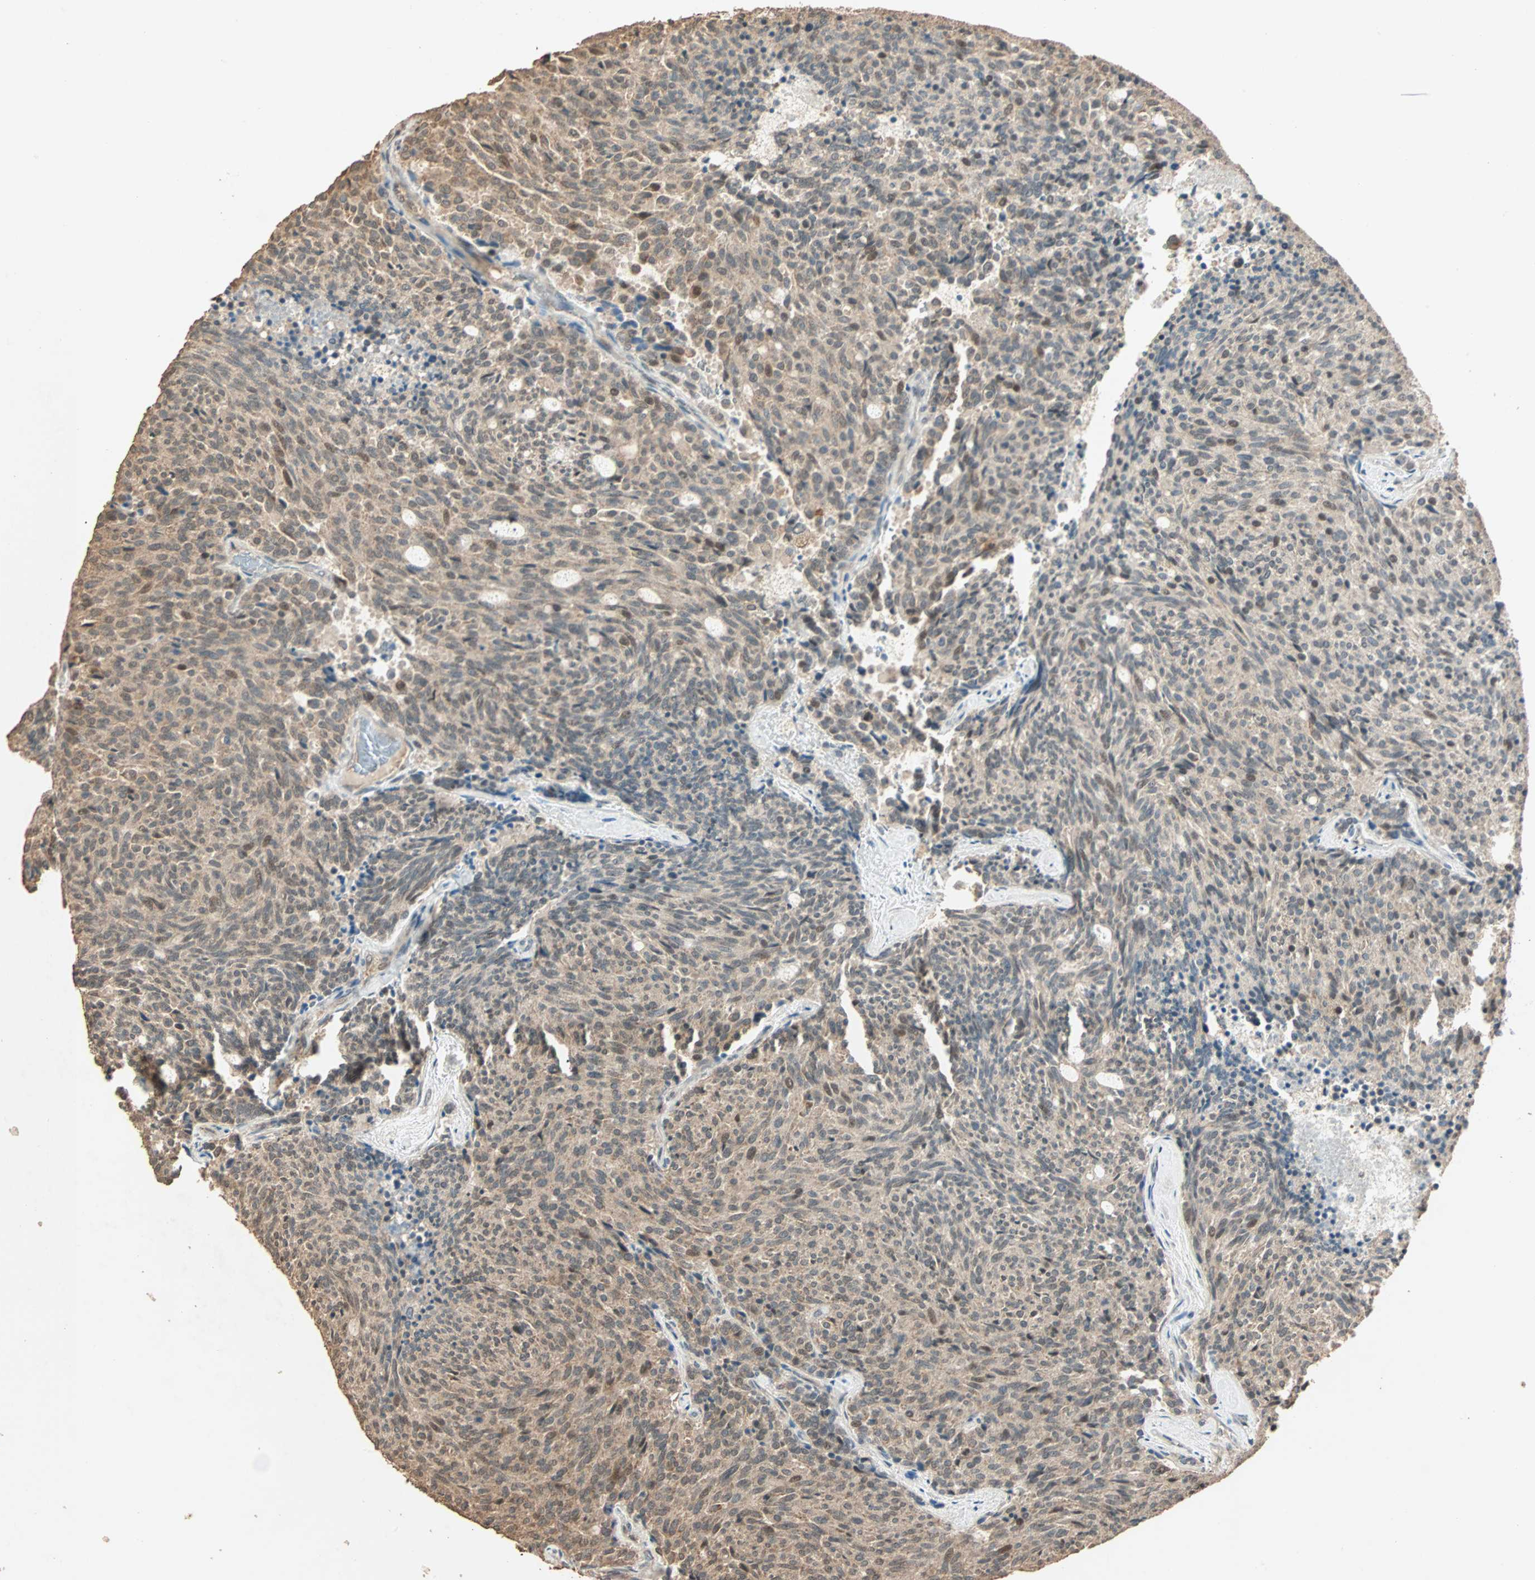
{"staining": {"intensity": "moderate", "quantity": ">75%", "location": "cytoplasmic/membranous,nuclear"}, "tissue": "carcinoid", "cell_type": "Tumor cells", "image_type": "cancer", "snomed": [{"axis": "morphology", "description": "Carcinoid, malignant, NOS"}, {"axis": "topography", "description": "Pancreas"}], "caption": "Carcinoid (malignant) stained with a protein marker exhibits moderate staining in tumor cells.", "gene": "ZBTB33", "patient": {"sex": "female", "age": 54}}